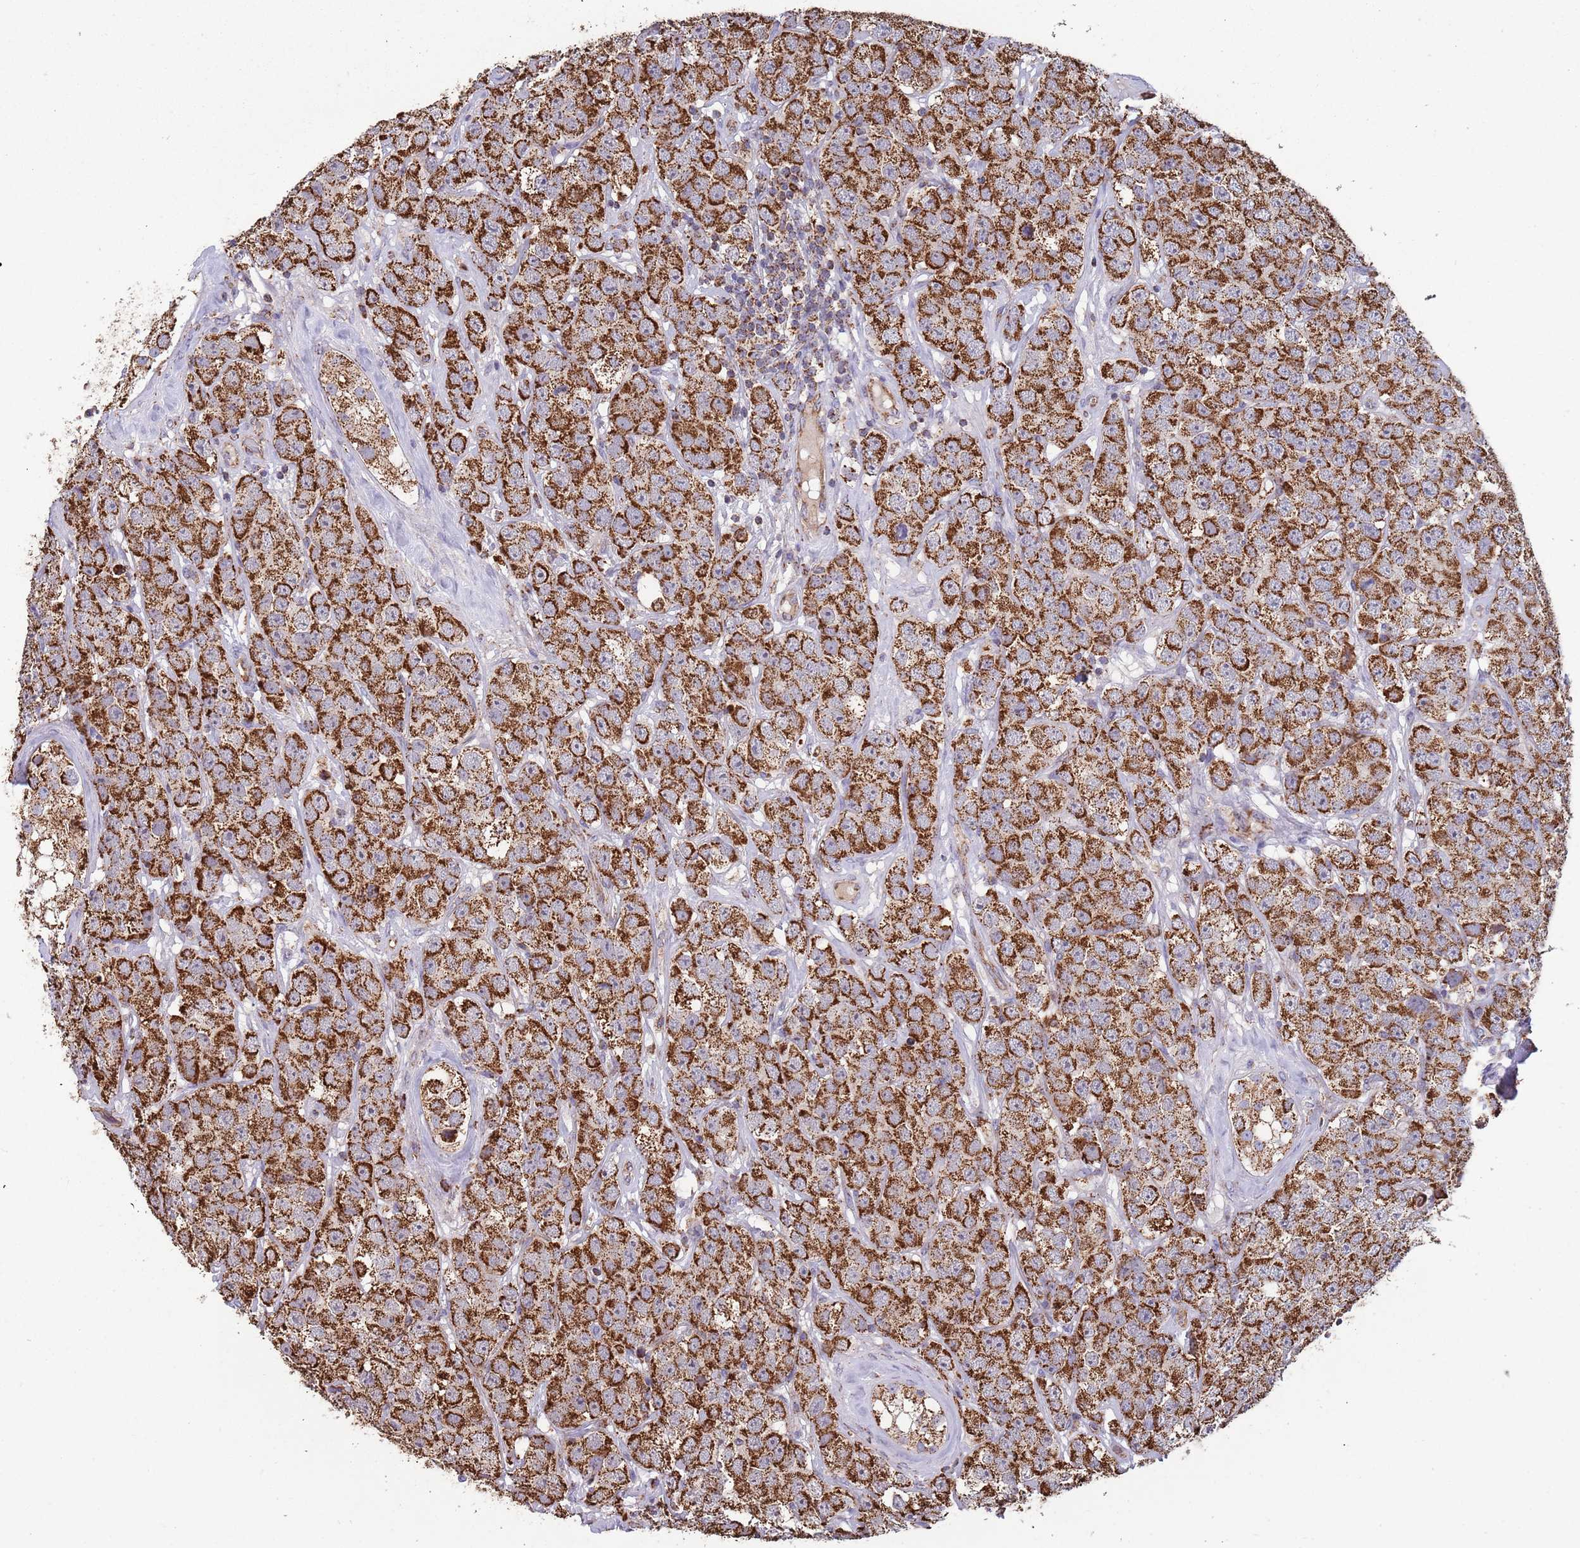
{"staining": {"intensity": "strong", "quantity": ">75%", "location": "cytoplasmic/membranous"}, "tissue": "testis cancer", "cell_type": "Tumor cells", "image_type": "cancer", "snomed": [{"axis": "morphology", "description": "Seminoma, NOS"}, {"axis": "topography", "description": "Testis"}], "caption": "A micrograph showing strong cytoplasmic/membranous expression in approximately >75% of tumor cells in seminoma (testis), as visualized by brown immunohistochemical staining.", "gene": "VPS16", "patient": {"sex": "male", "age": 28}}